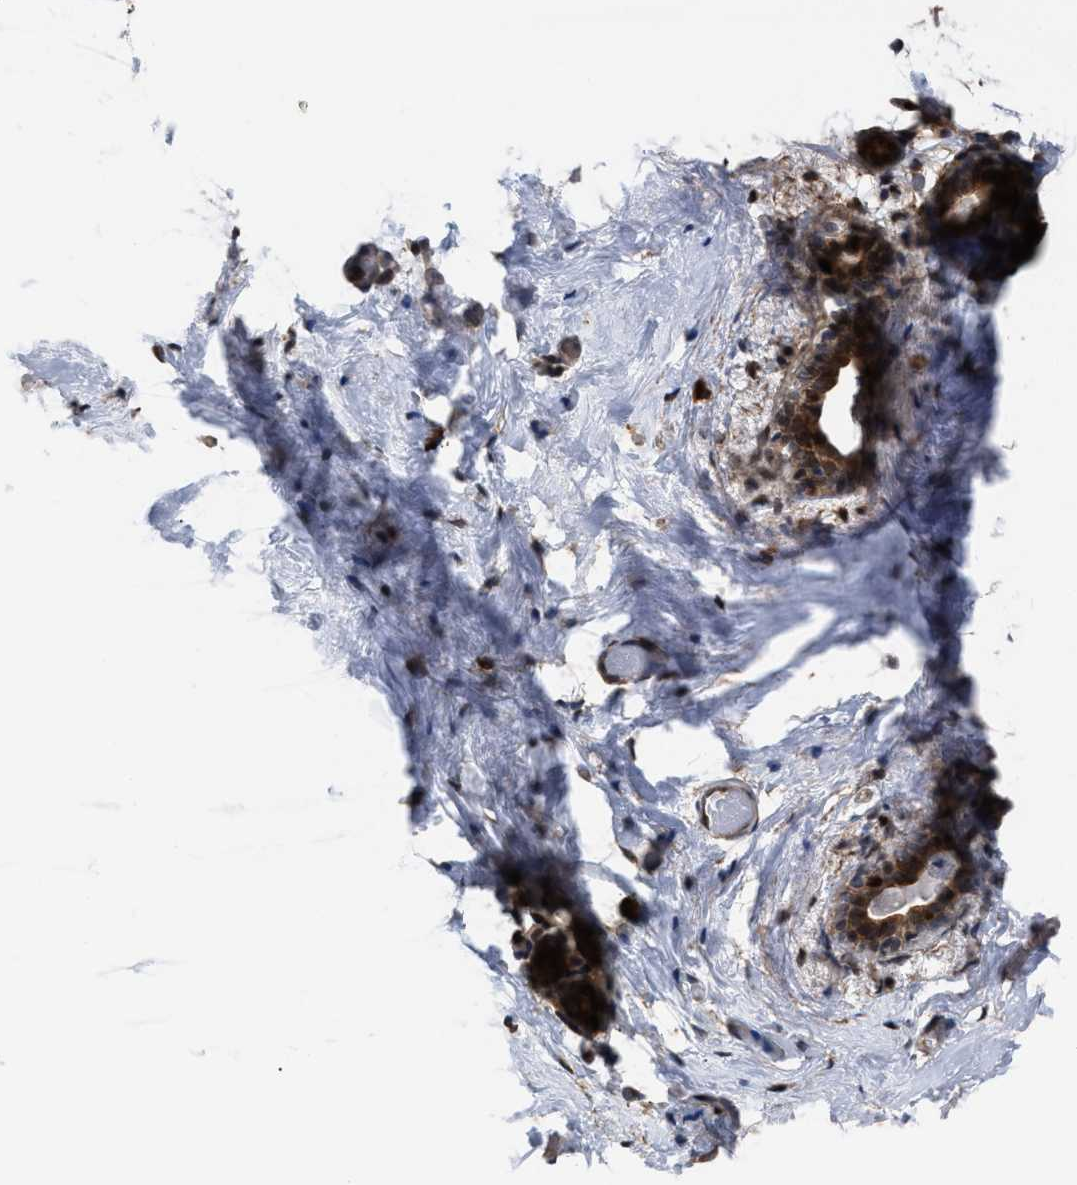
{"staining": {"intensity": "negative", "quantity": "25%-75%", "location": "none"}, "tissue": "breast", "cell_type": "Adipocytes", "image_type": "normal", "snomed": [{"axis": "morphology", "description": "Normal tissue, NOS"}, {"axis": "topography", "description": "Breast"}], "caption": "Normal breast was stained to show a protein in brown. There is no significant positivity in adipocytes. (DAB (3,3'-diaminobenzidine) immunohistochemistry (IHC) with hematoxylin counter stain).", "gene": "TP53BP2", "patient": {"sex": "female", "age": 62}}